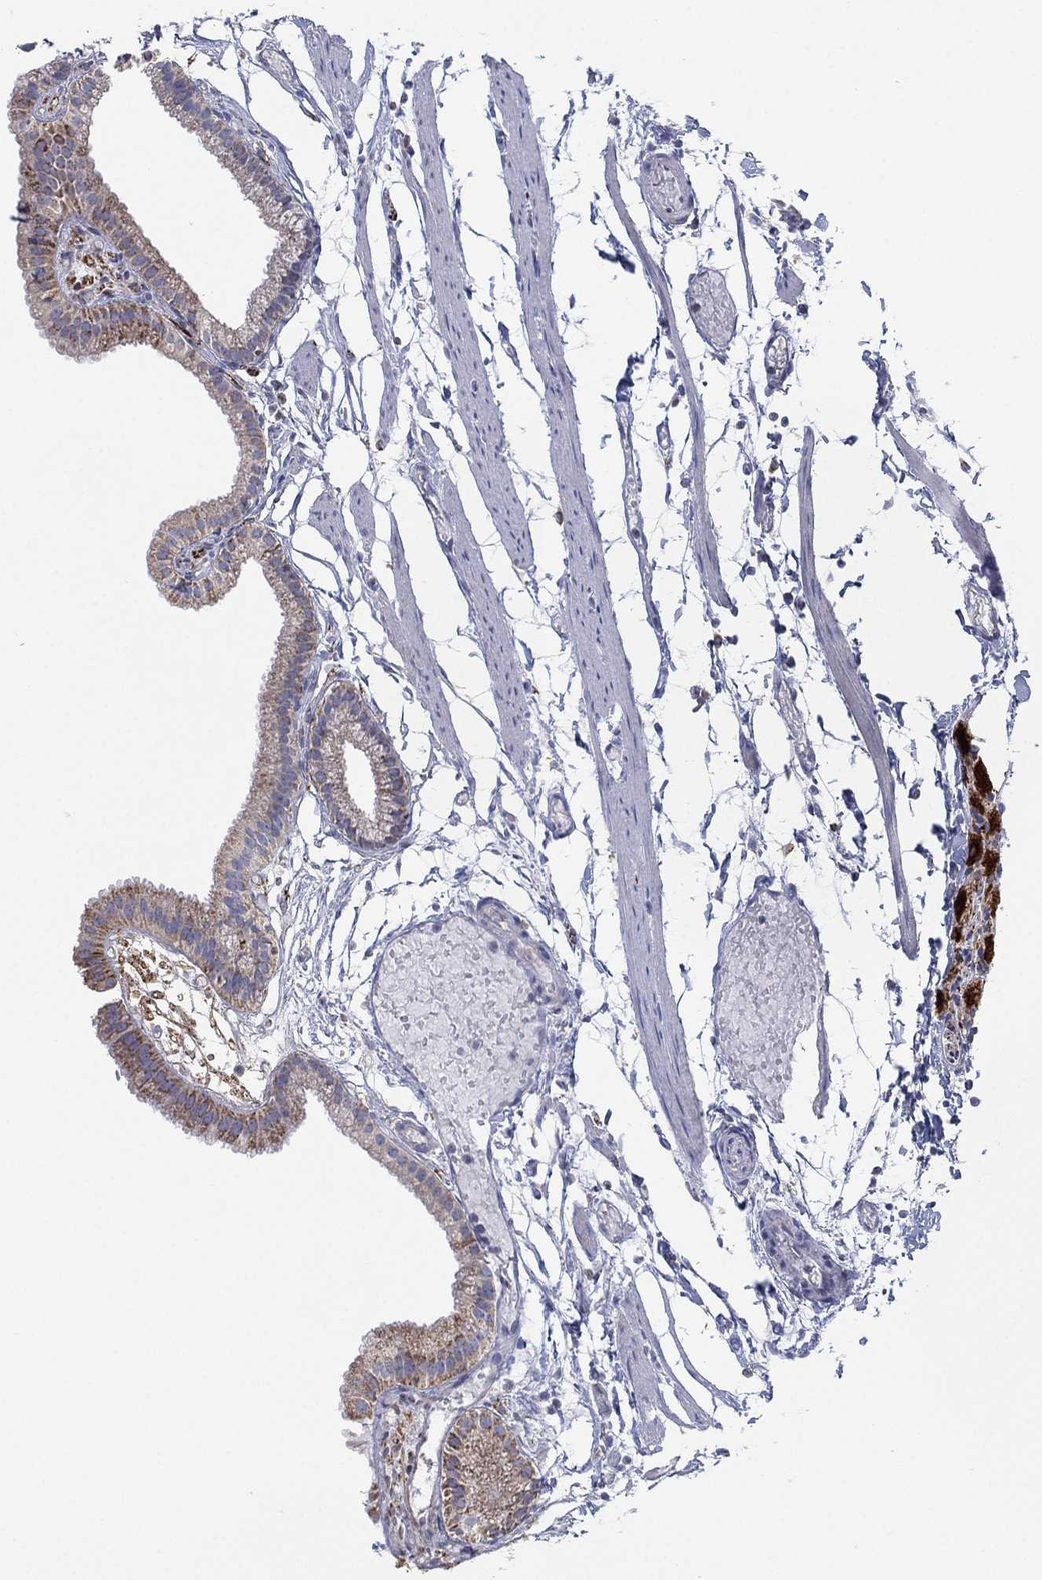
{"staining": {"intensity": "weak", "quantity": "25%-75%", "location": "cytoplasmic/membranous"}, "tissue": "gallbladder", "cell_type": "Glandular cells", "image_type": "normal", "snomed": [{"axis": "morphology", "description": "Normal tissue, NOS"}, {"axis": "topography", "description": "Gallbladder"}], "caption": "Normal gallbladder exhibits weak cytoplasmic/membranous expression in approximately 25%-75% of glandular cells.", "gene": "INA", "patient": {"sex": "female", "age": 45}}